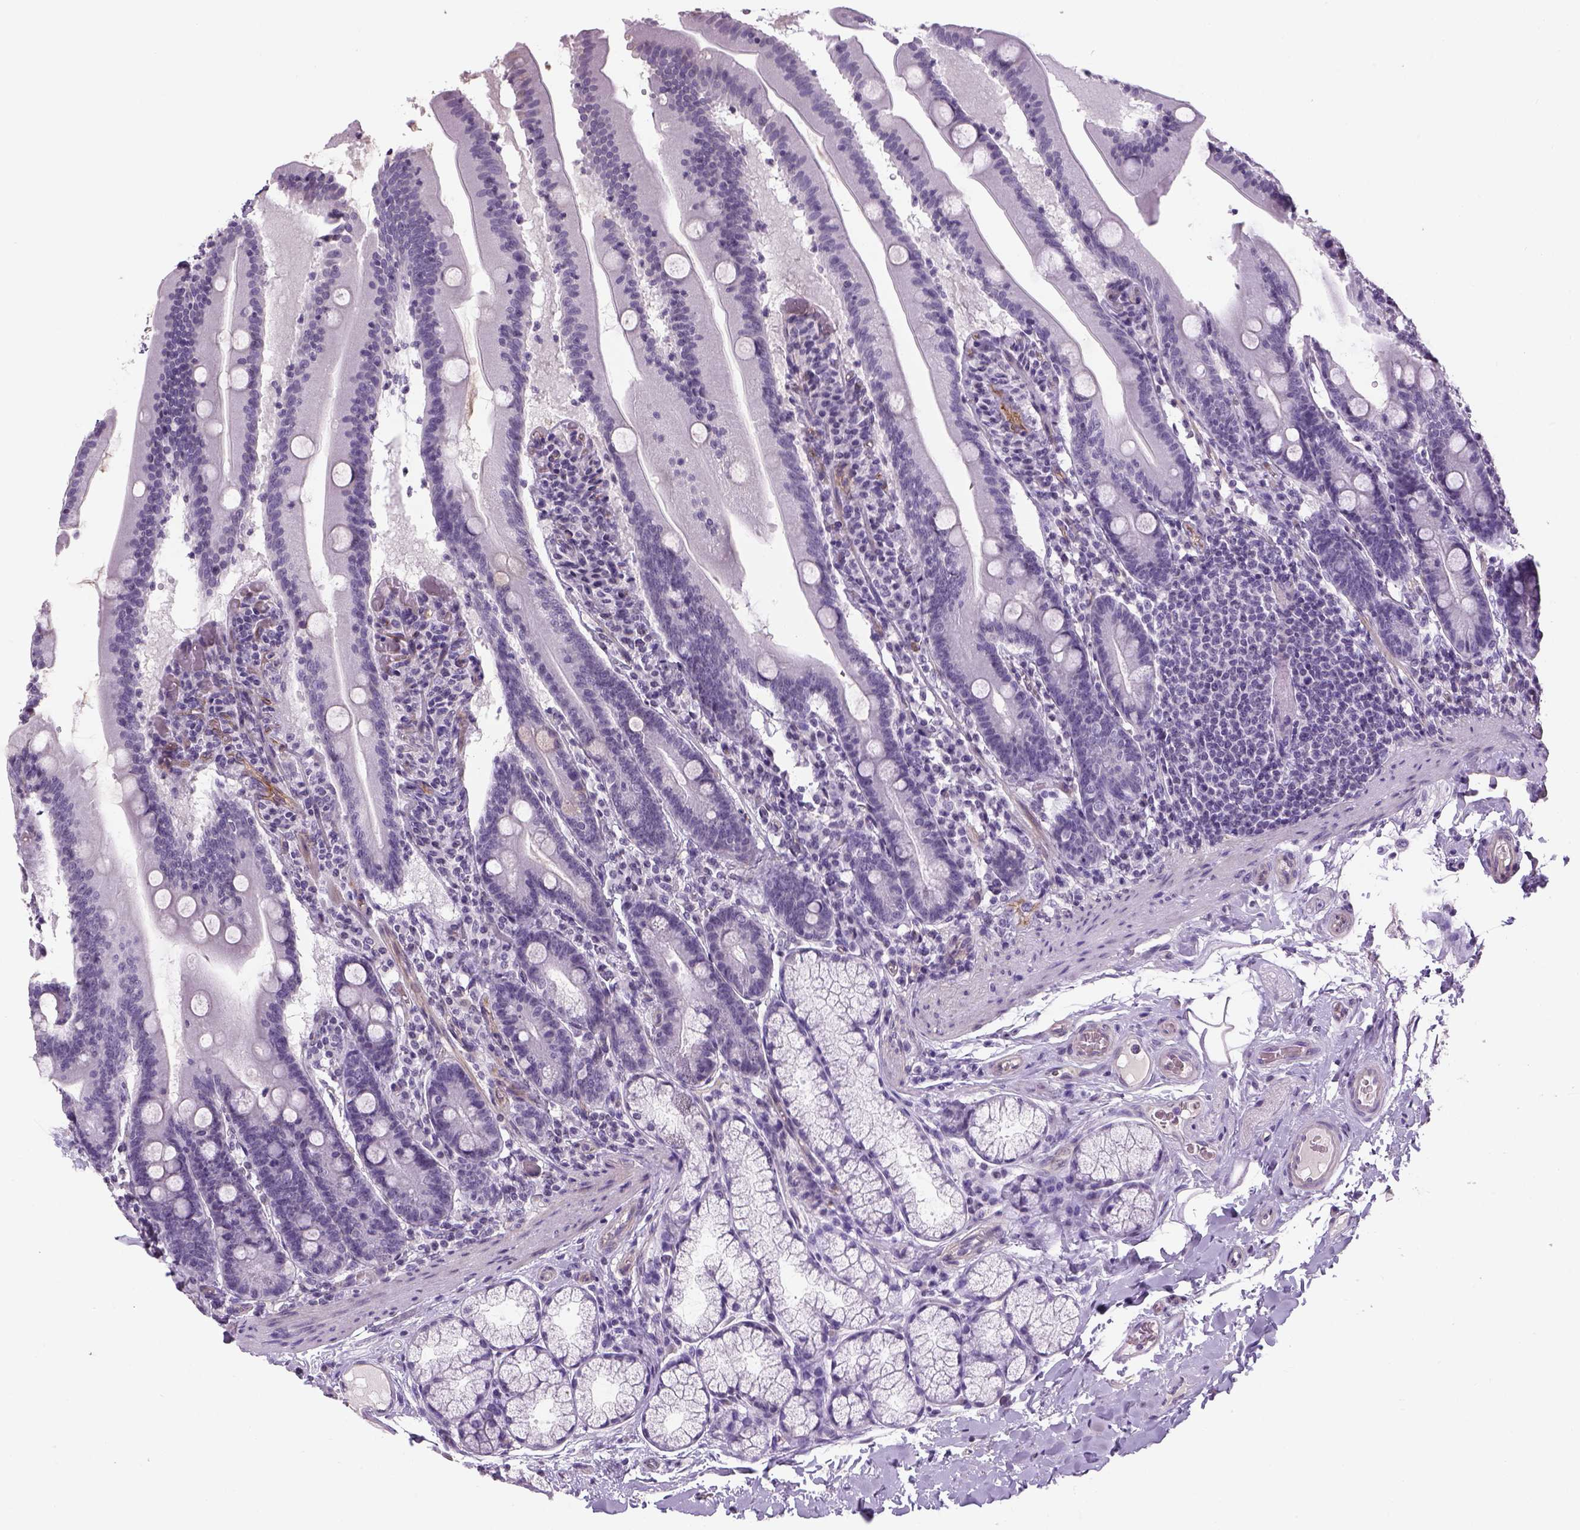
{"staining": {"intensity": "negative", "quantity": "none", "location": "none"}, "tissue": "small intestine", "cell_type": "Glandular cells", "image_type": "normal", "snomed": [{"axis": "morphology", "description": "Normal tissue, NOS"}, {"axis": "topography", "description": "Small intestine"}], "caption": "Photomicrograph shows no protein staining in glandular cells of unremarkable small intestine. (Brightfield microscopy of DAB (3,3'-diaminobenzidine) immunohistochemistry (IHC) at high magnification).", "gene": "PRRT1", "patient": {"sex": "male", "age": 37}}